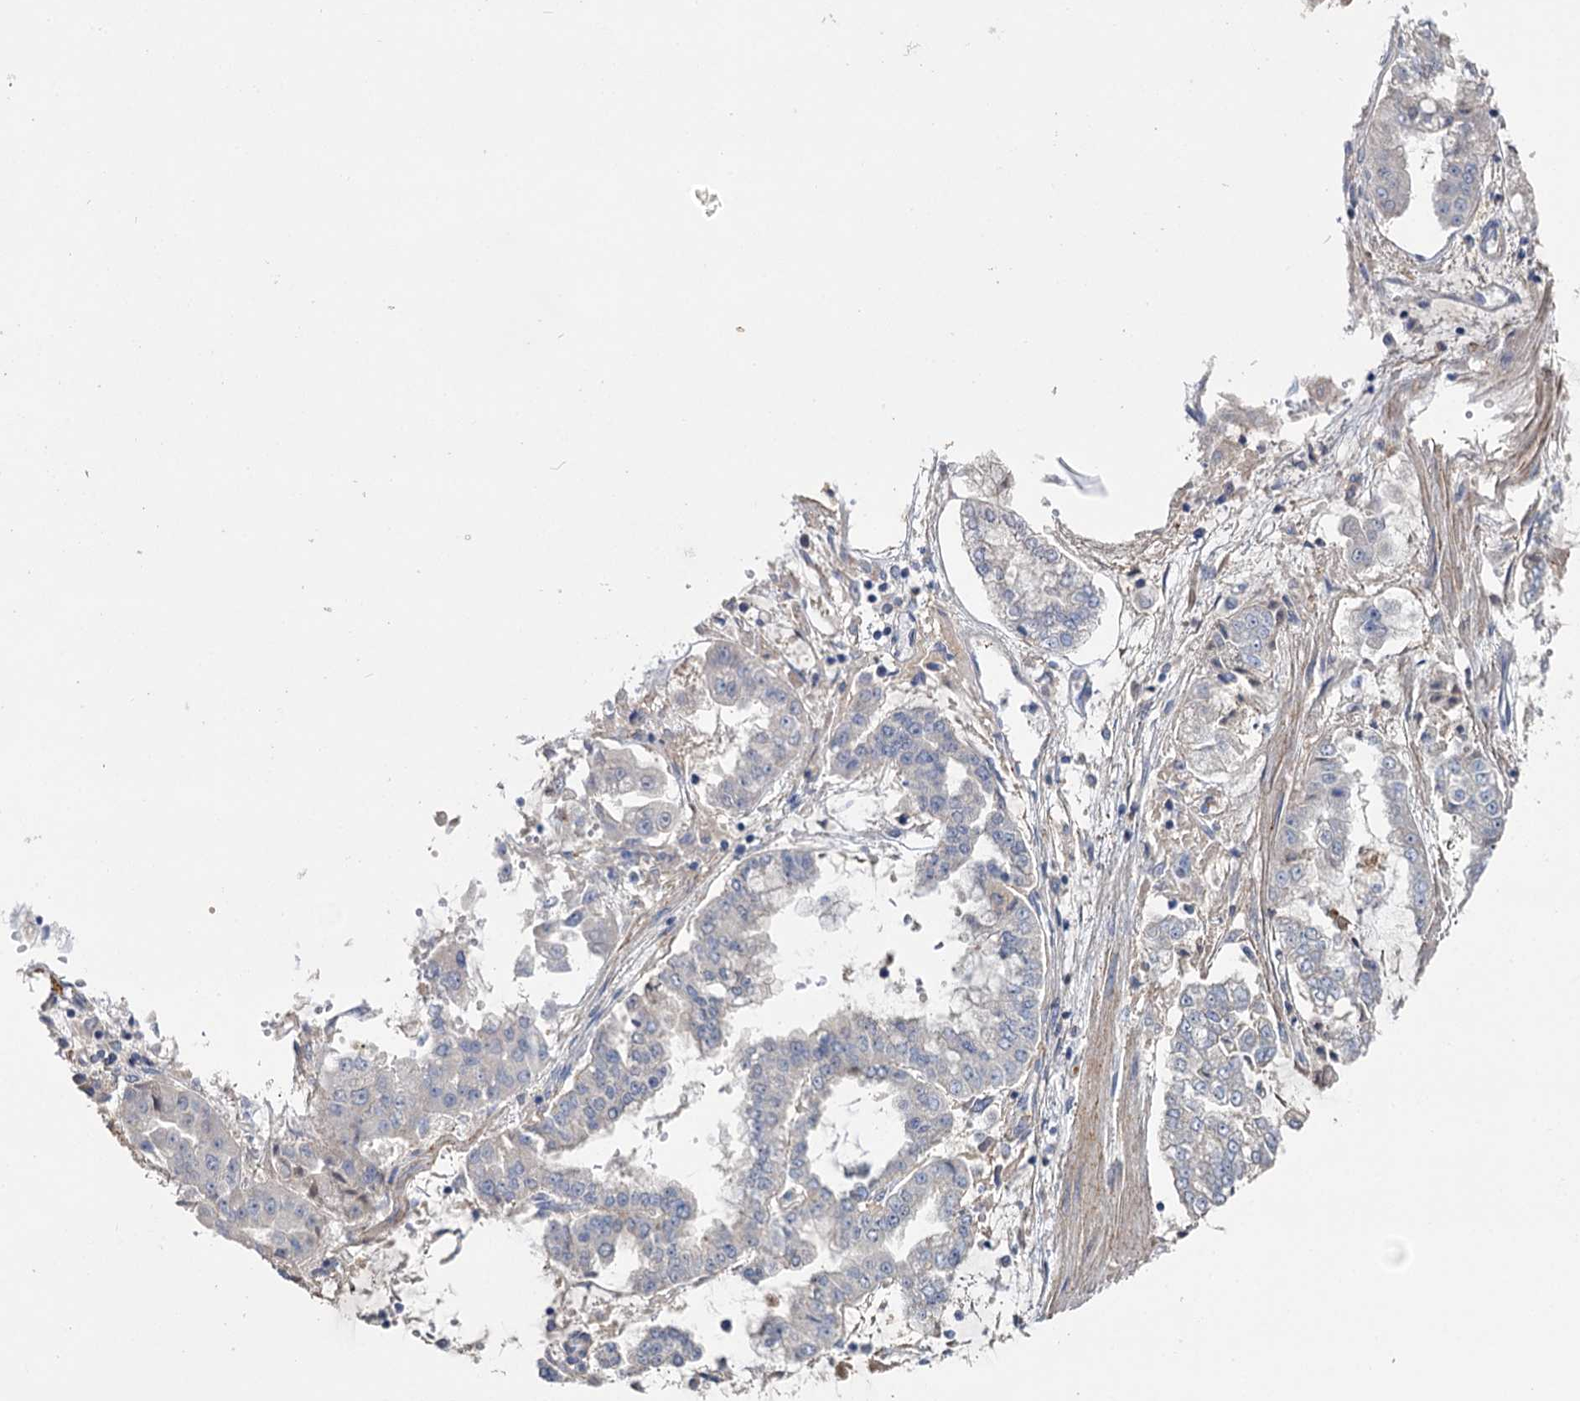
{"staining": {"intensity": "negative", "quantity": "none", "location": "none"}, "tissue": "stomach cancer", "cell_type": "Tumor cells", "image_type": "cancer", "snomed": [{"axis": "morphology", "description": "Adenocarcinoma, NOS"}, {"axis": "topography", "description": "Stomach"}], "caption": "Stomach cancer (adenocarcinoma) was stained to show a protein in brown. There is no significant positivity in tumor cells. (DAB (3,3'-diaminobenzidine) IHC with hematoxylin counter stain).", "gene": "DNAH6", "patient": {"sex": "male", "age": 76}}